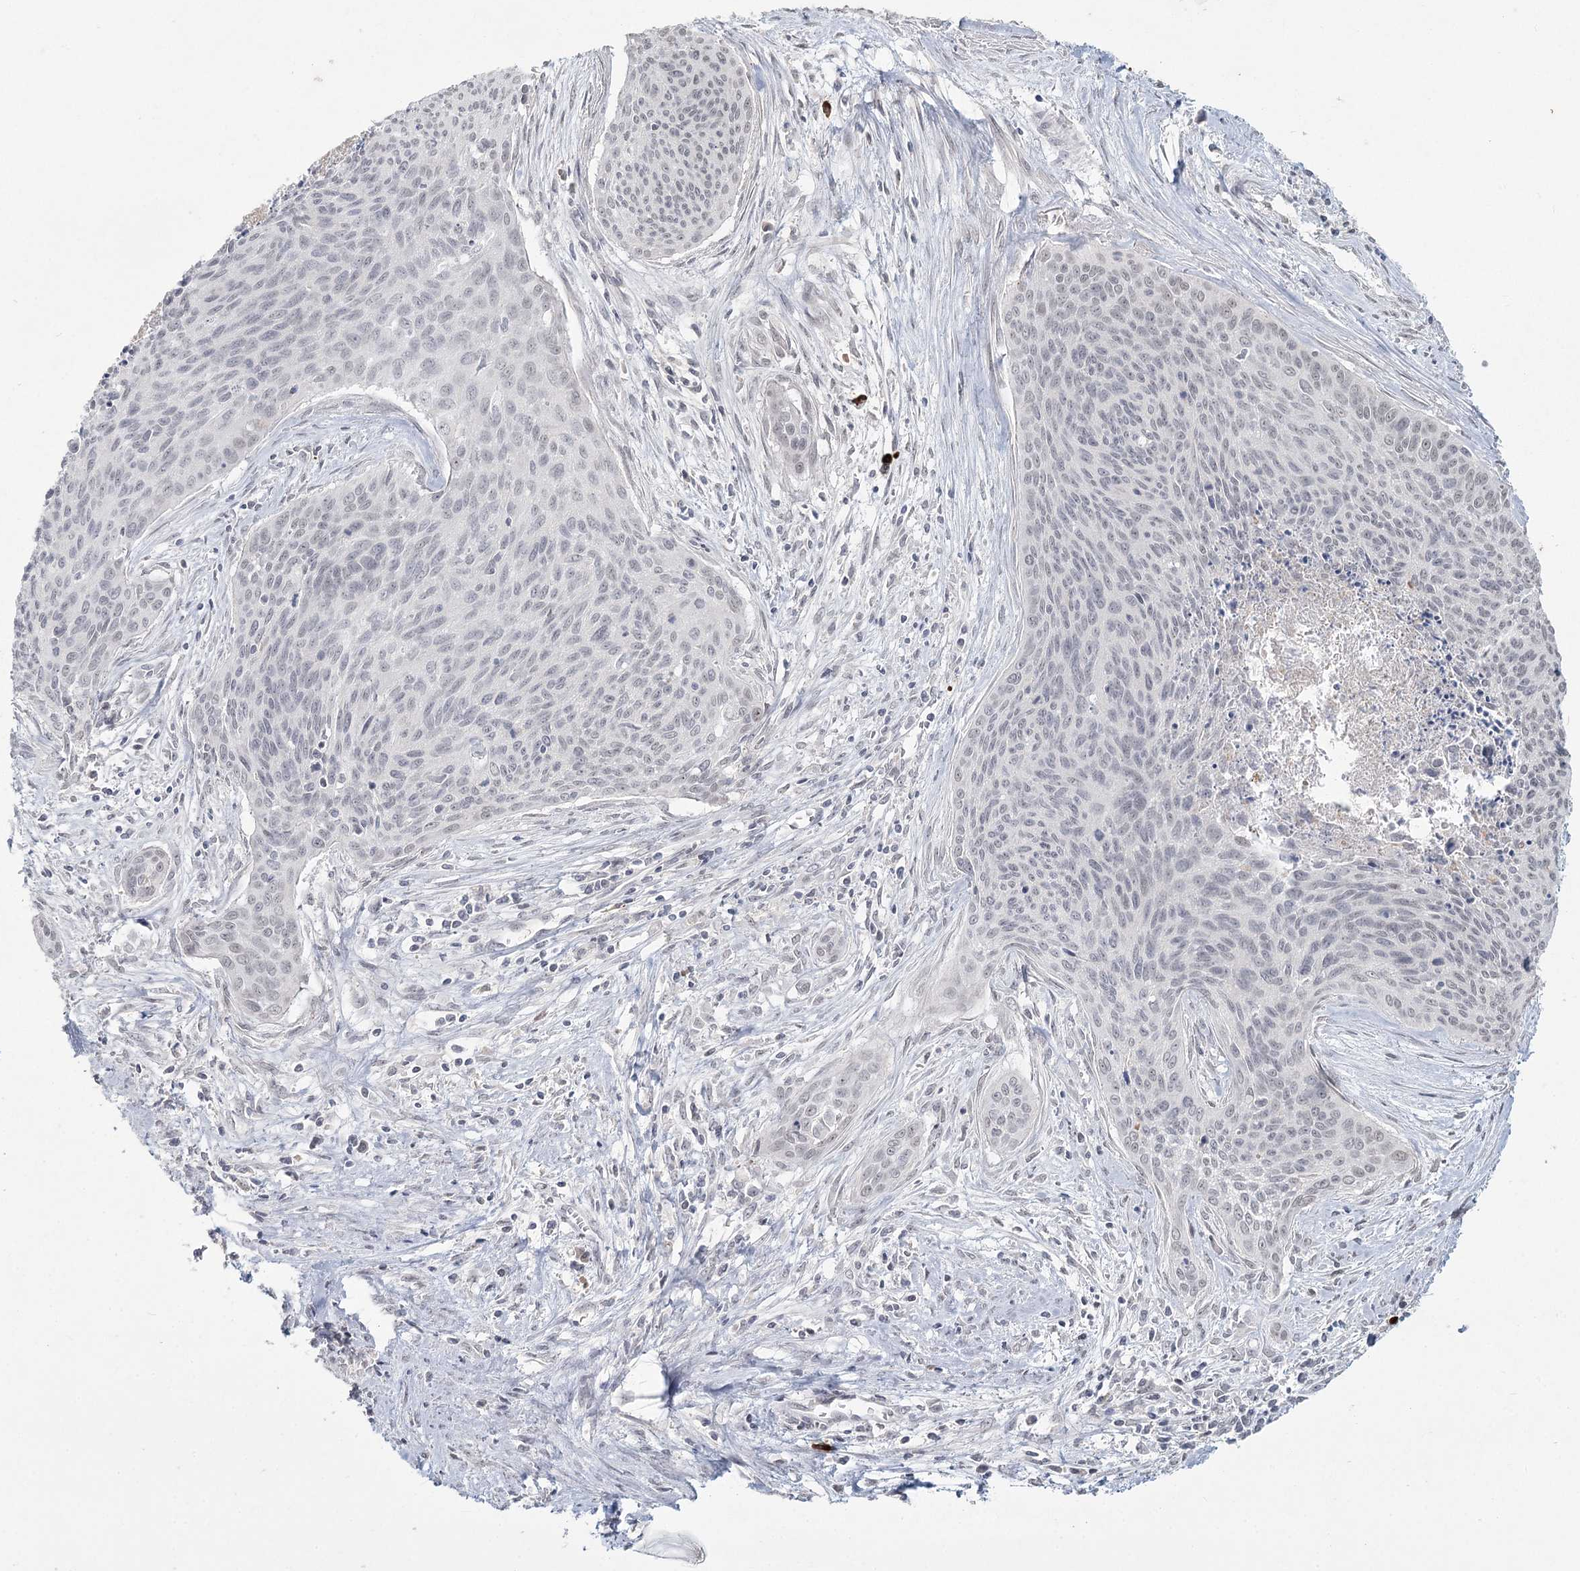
{"staining": {"intensity": "negative", "quantity": "none", "location": "none"}, "tissue": "cervical cancer", "cell_type": "Tumor cells", "image_type": "cancer", "snomed": [{"axis": "morphology", "description": "Squamous cell carcinoma, NOS"}, {"axis": "topography", "description": "Cervix"}], "caption": "Immunohistochemistry micrograph of neoplastic tissue: human squamous cell carcinoma (cervical) stained with DAB (3,3'-diaminobenzidine) reveals no significant protein staining in tumor cells. The staining is performed using DAB brown chromogen with nuclei counter-stained in using hematoxylin.", "gene": "LY6G5C", "patient": {"sex": "female", "age": 55}}